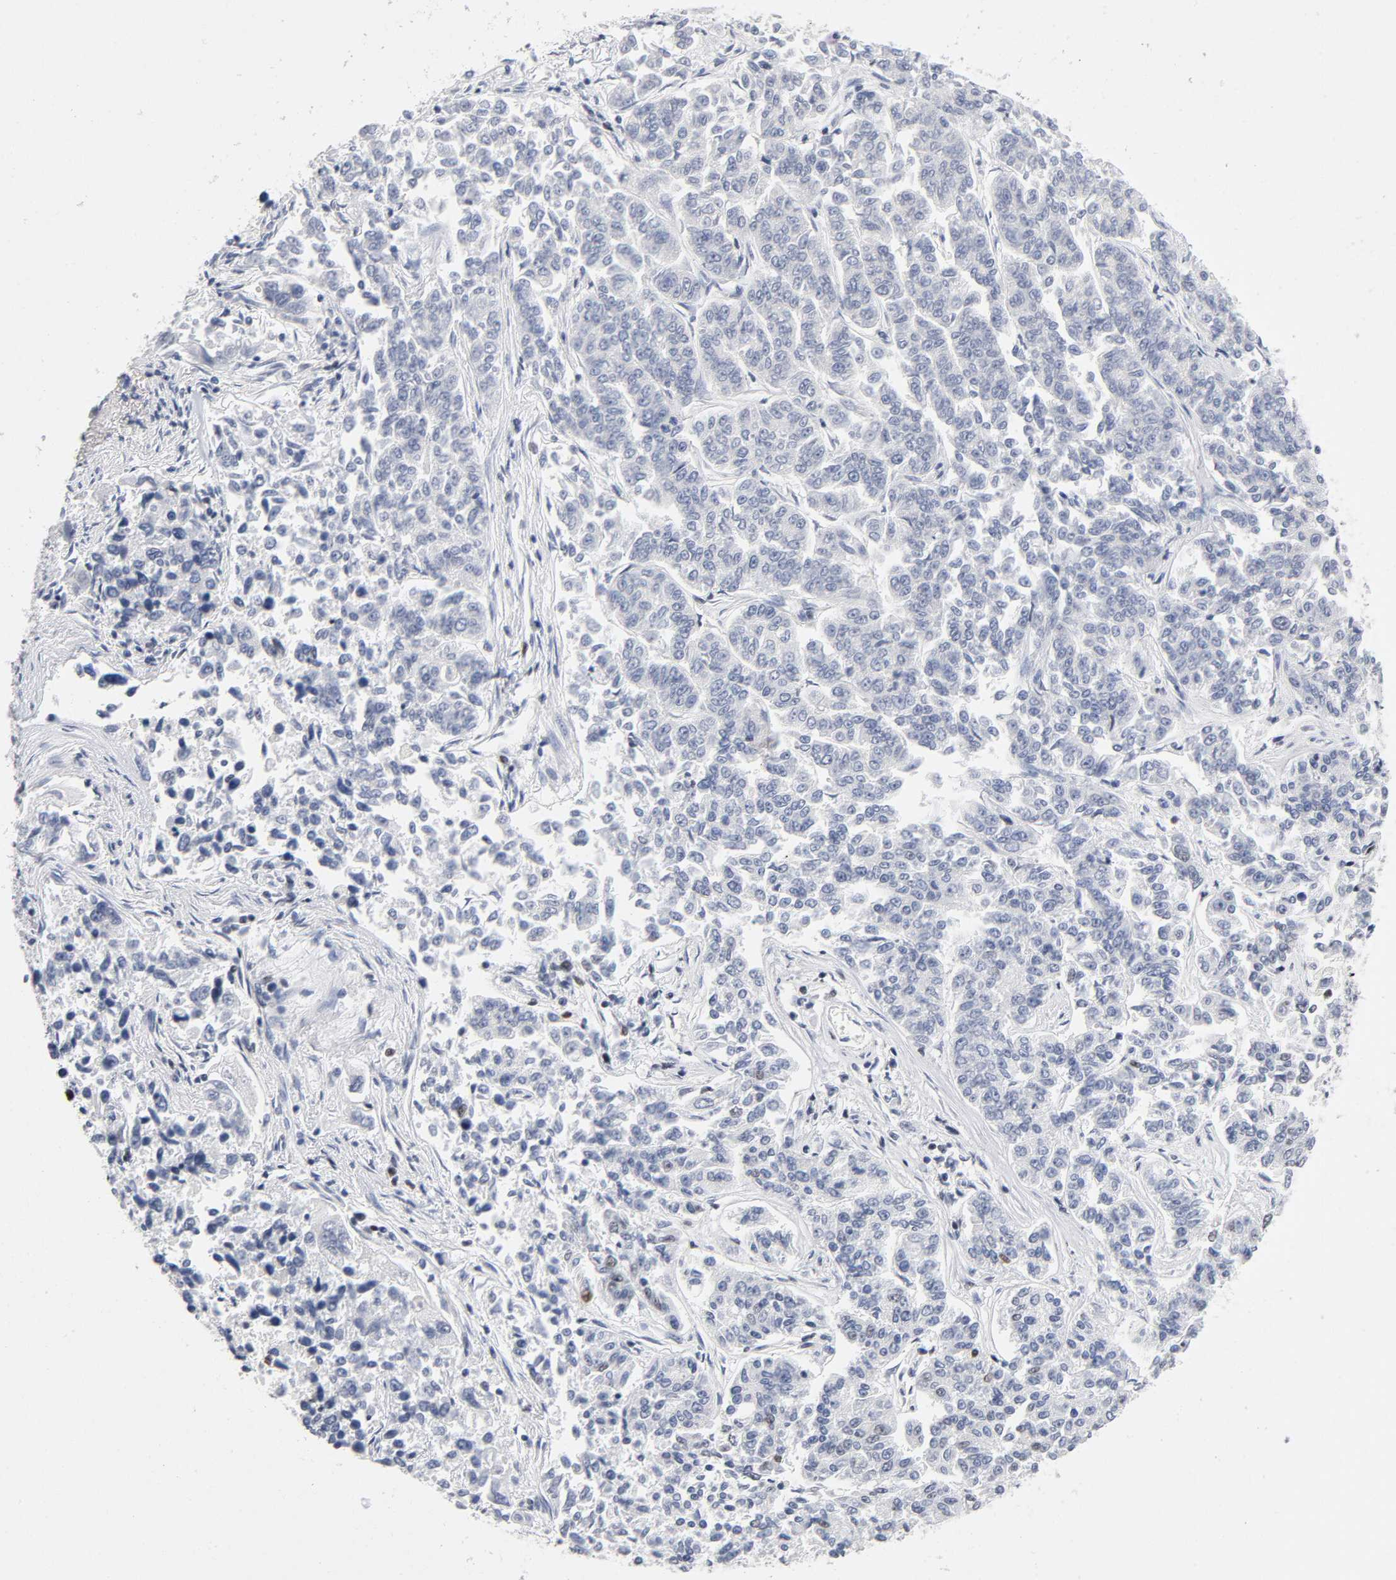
{"staining": {"intensity": "negative", "quantity": "none", "location": "none"}, "tissue": "lung cancer", "cell_type": "Tumor cells", "image_type": "cancer", "snomed": [{"axis": "morphology", "description": "Adenocarcinoma, NOS"}, {"axis": "topography", "description": "Lung"}], "caption": "Tumor cells show no significant protein positivity in lung cancer (adenocarcinoma).", "gene": "SP3", "patient": {"sex": "male", "age": 84}}